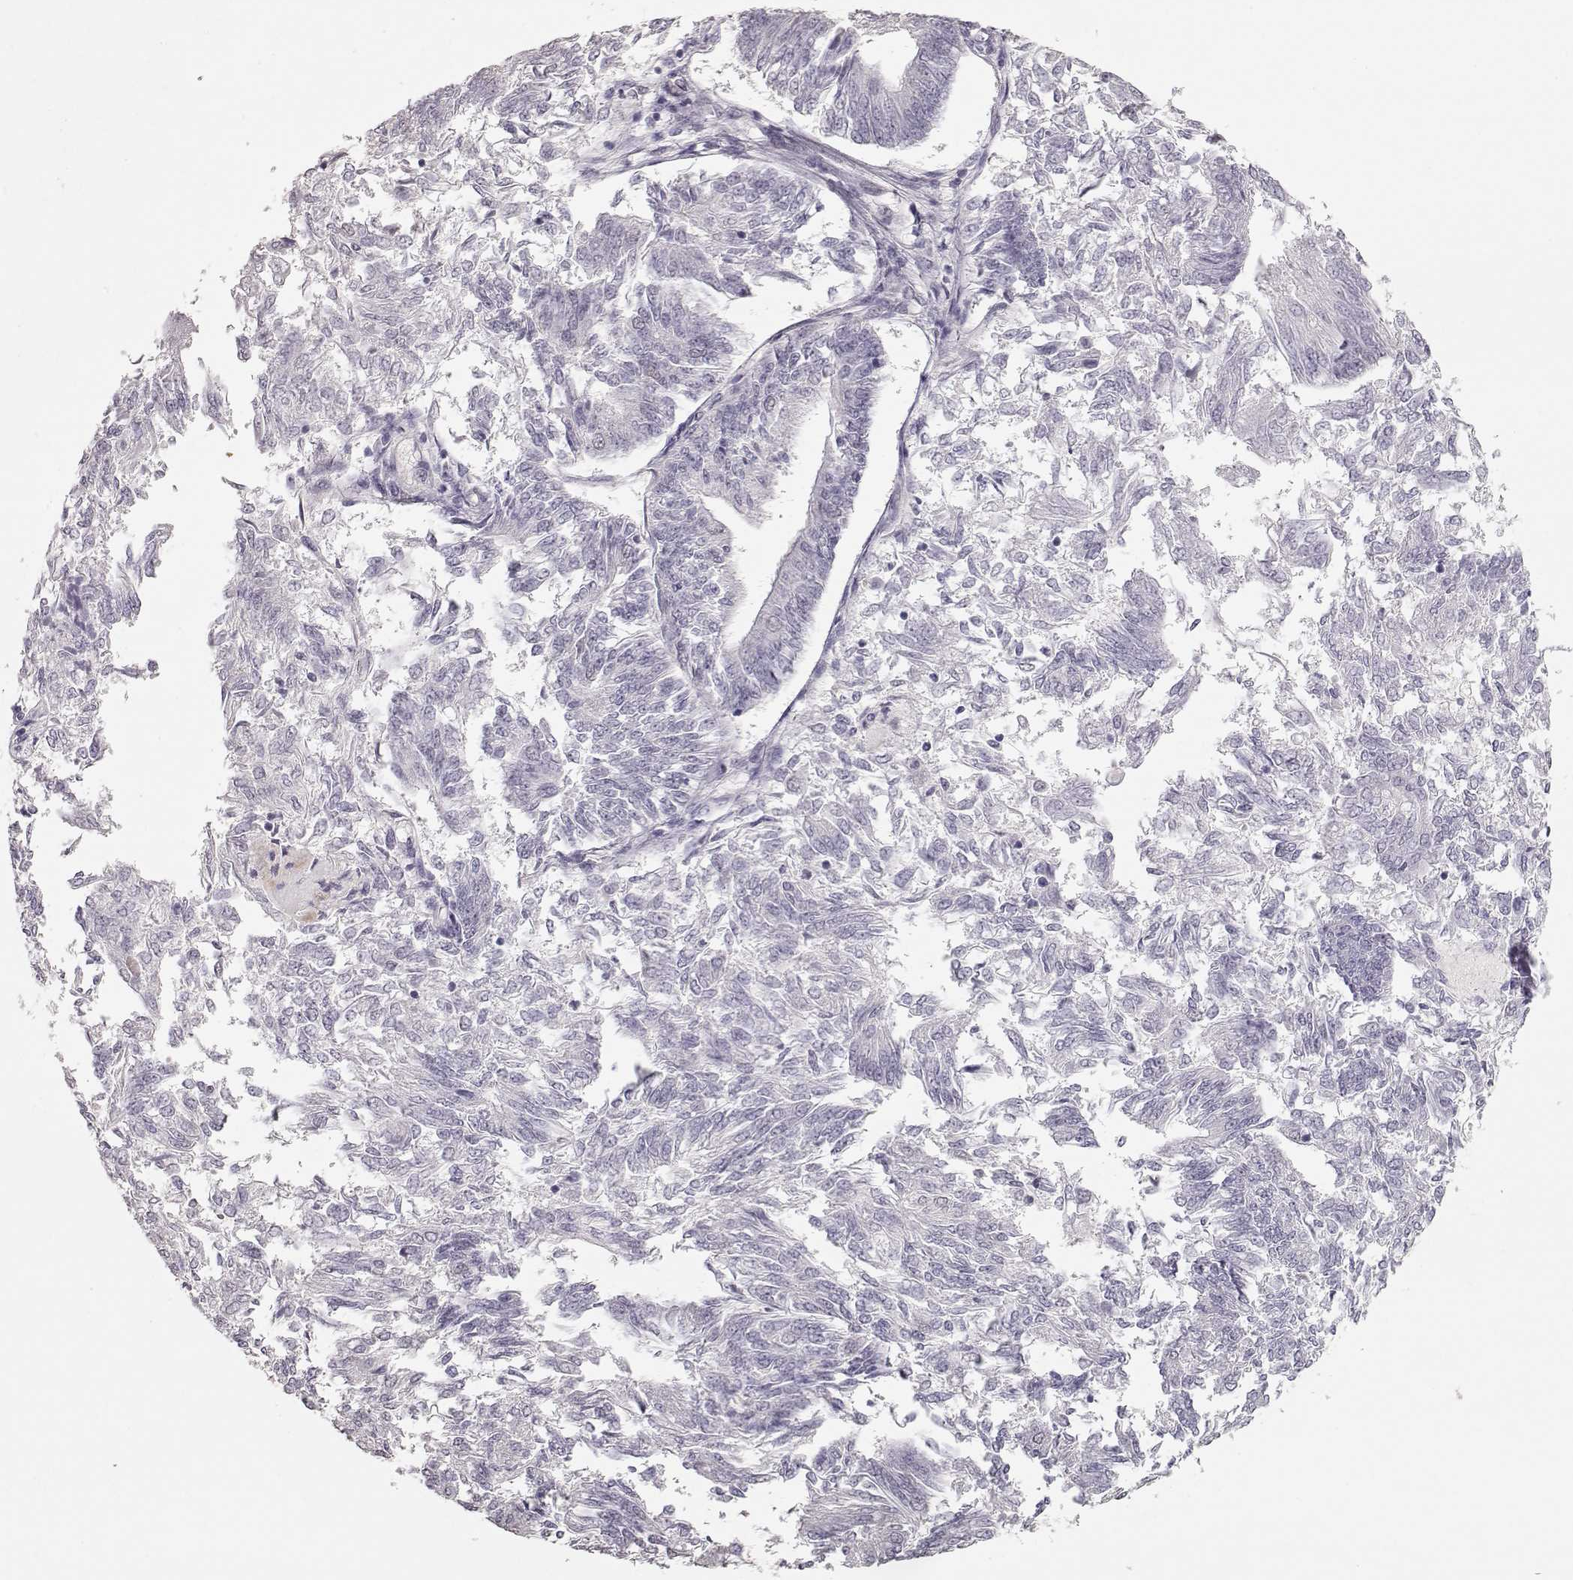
{"staining": {"intensity": "negative", "quantity": "none", "location": "none"}, "tissue": "endometrial cancer", "cell_type": "Tumor cells", "image_type": "cancer", "snomed": [{"axis": "morphology", "description": "Adenocarcinoma, NOS"}, {"axis": "topography", "description": "Endometrium"}], "caption": "Tumor cells show no significant staining in adenocarcinoma (endometrial).", "gene": "PCP4", "patient": {"sex": "female", "age": 58}}